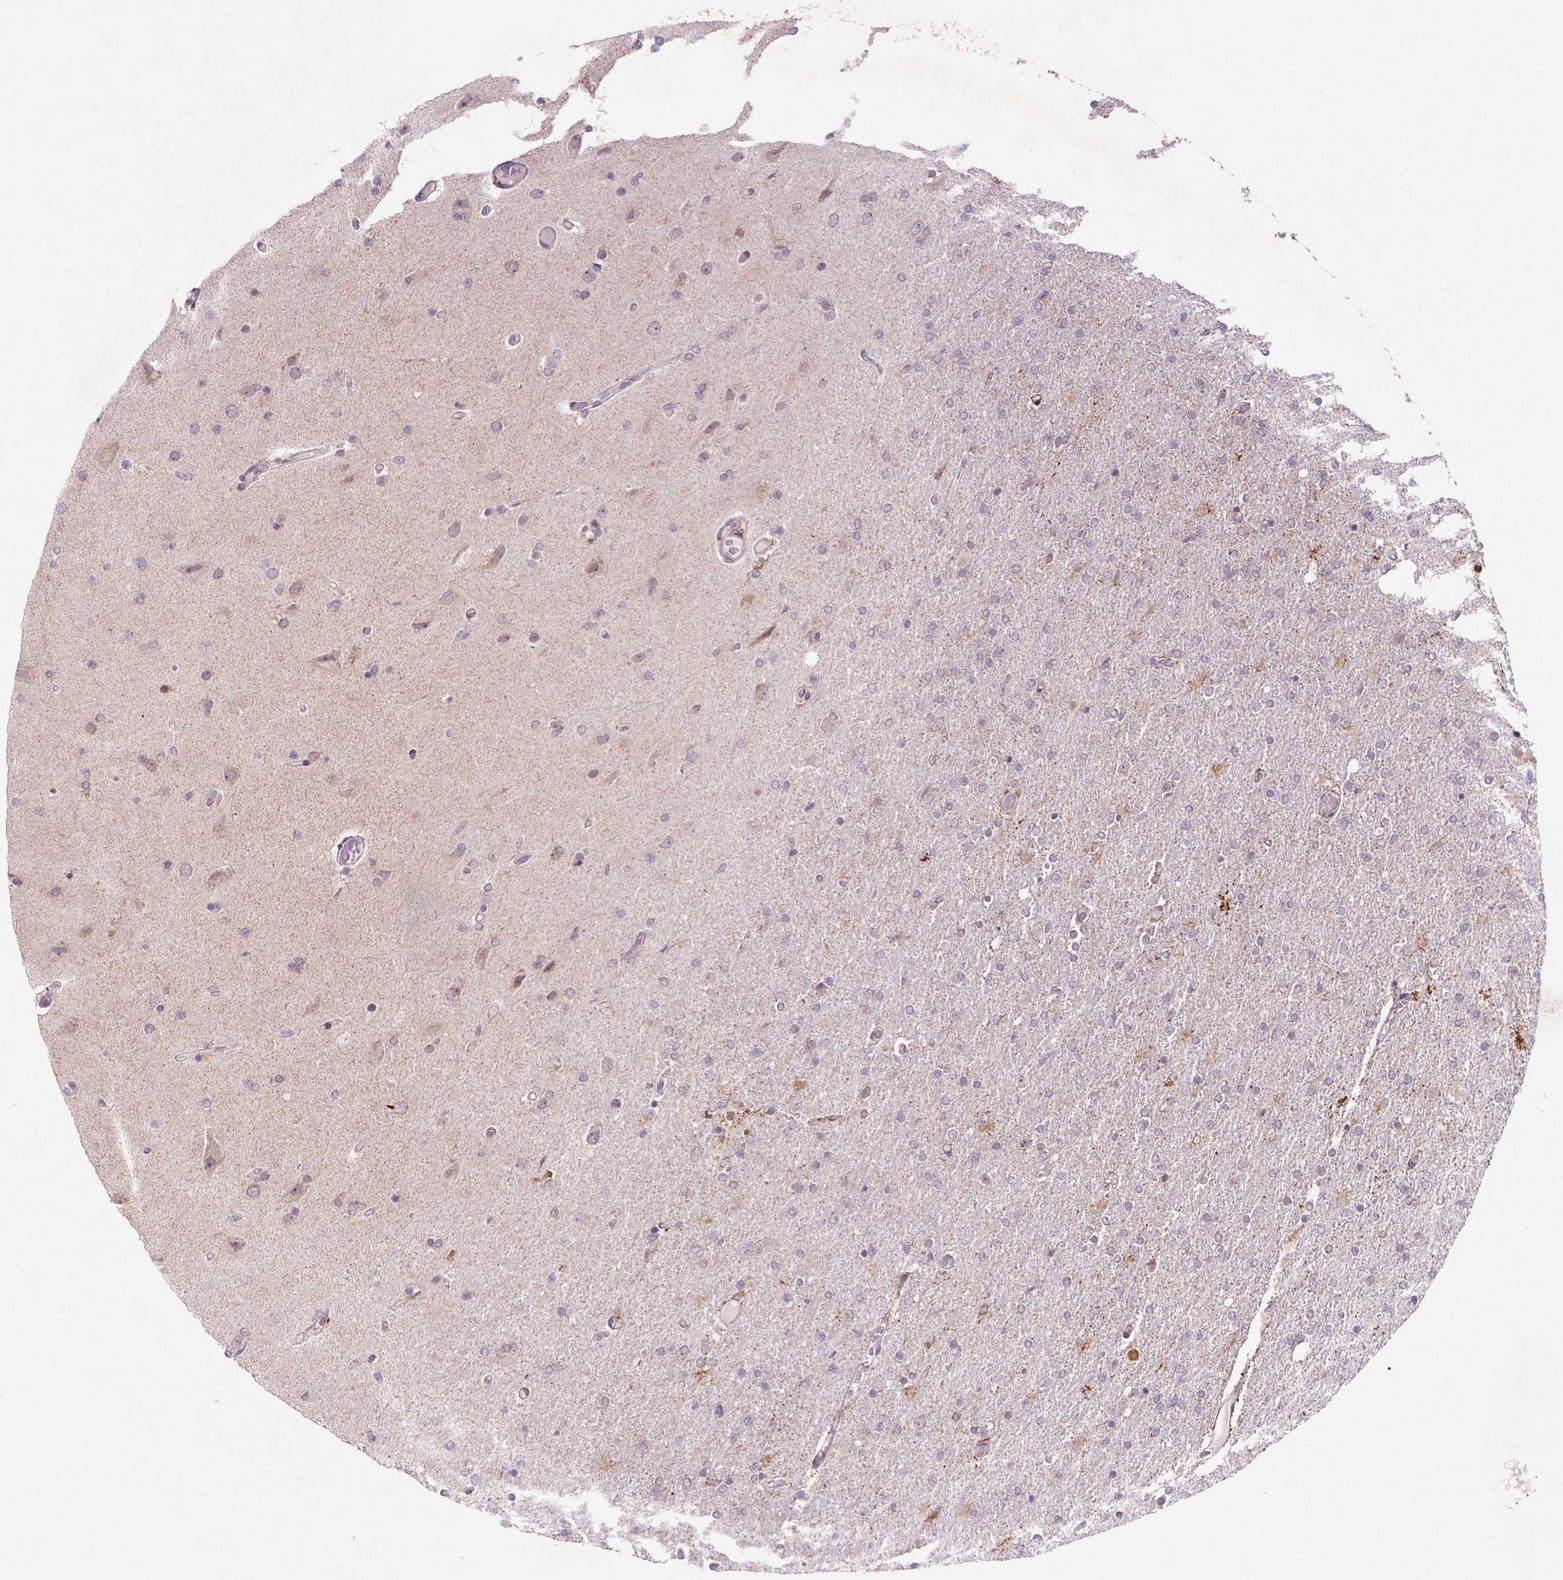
{"staining": {"intensity": "moderate", "quantity": "<25%", "location": "cytoplasmic/membranous"}, "tissue": "glioma", "cell_type": "Tumor cells", "image_type": "cancer", "snomed": [{"axis": "morphology", "description": "Glioma, malignant, High grade"}, {"axis": "topography", "description": "Cerebral cortex"}], "caption": "An image of human glioma stained for a protein displays moderate cytoplasmic/membranous brown staining in tumor cells. Using DAB (brown) and hematoxylin (blue) stains, captured at high magnification using brightfield microscopy.", "gene": "FZD7", "patient": {"sex": "male", "age": 70}}